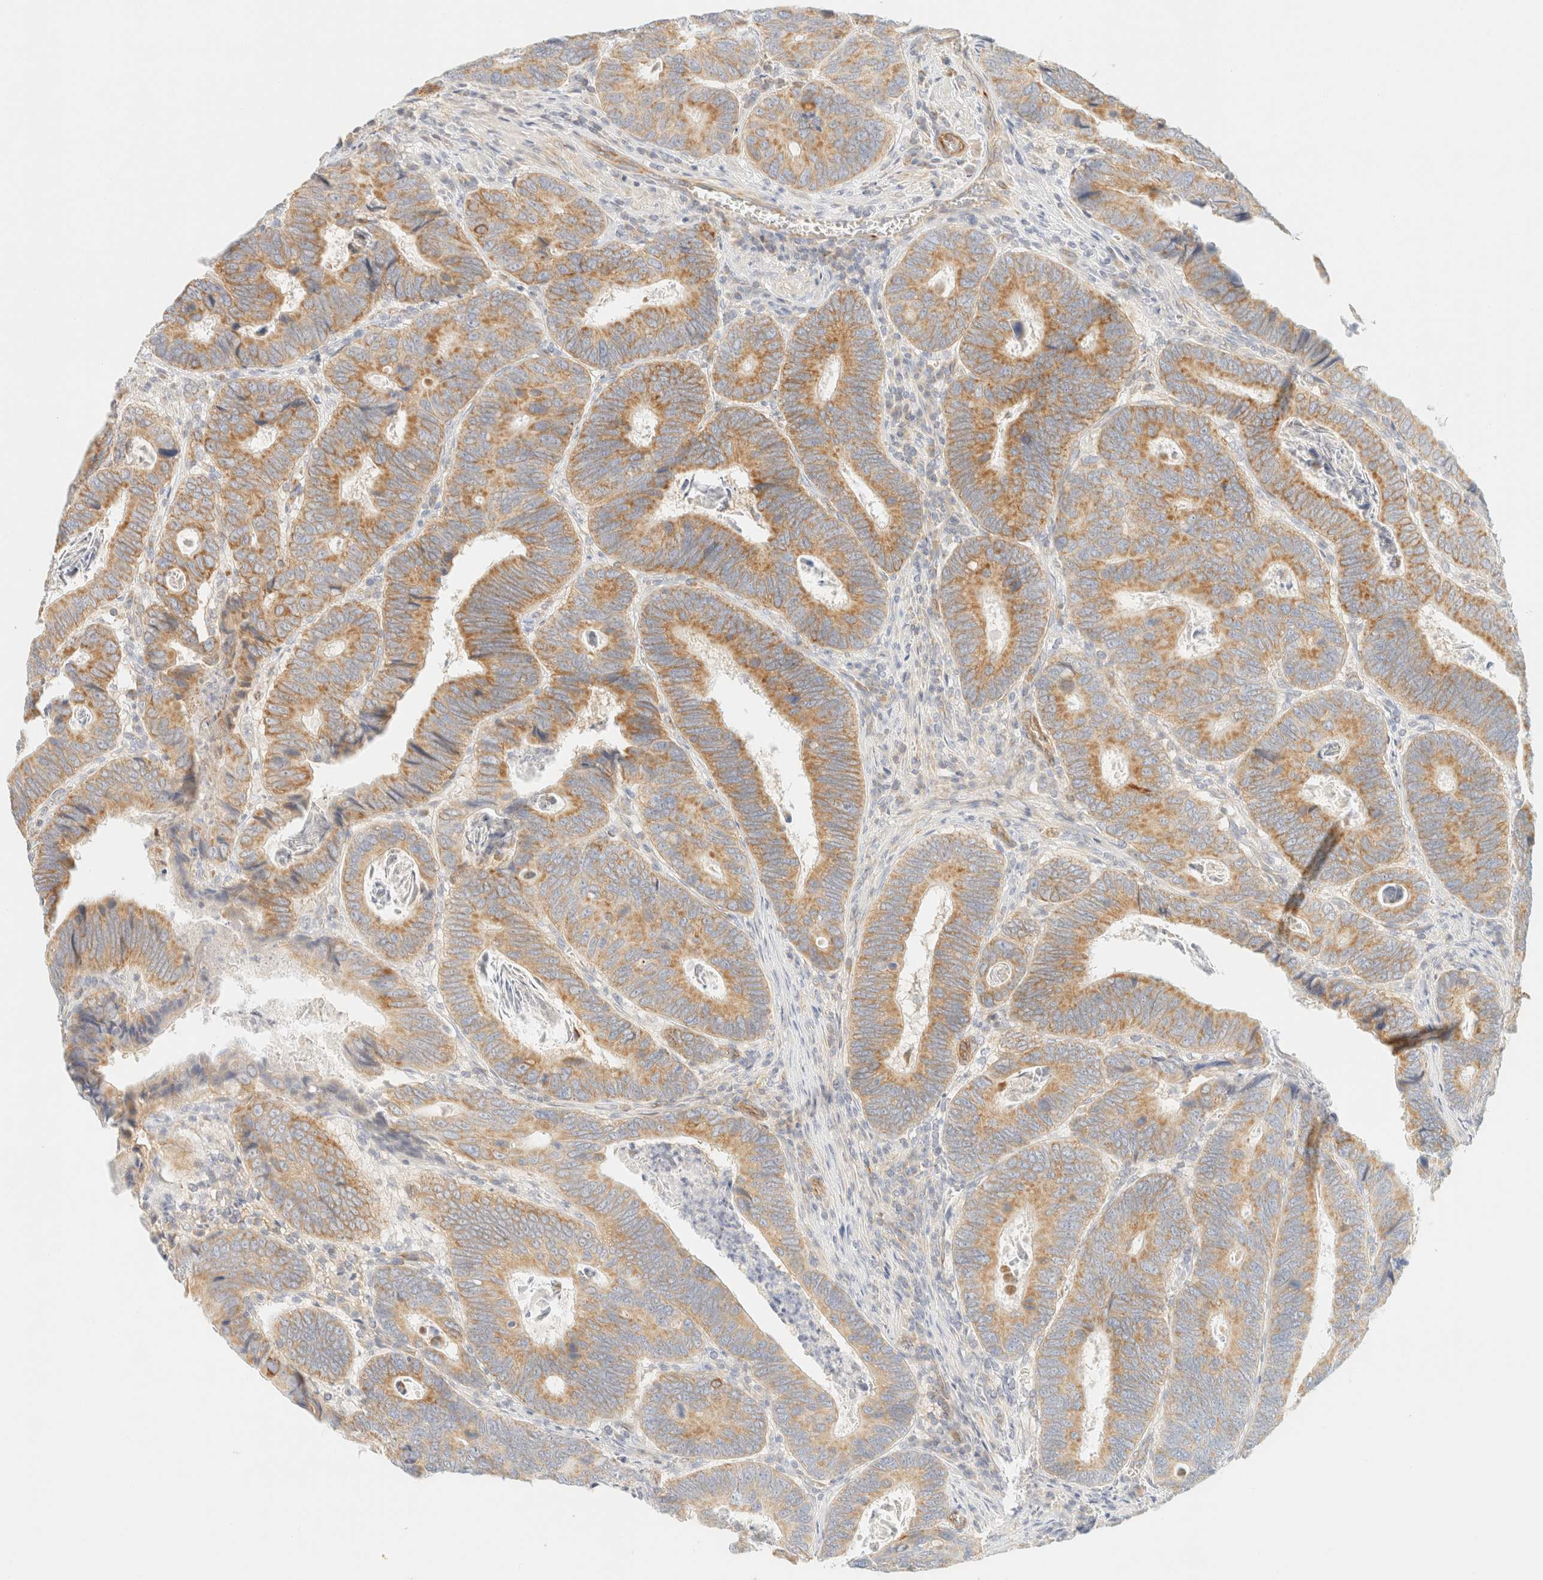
{"staining": {"intensity": "moderate", "quantity": ">75%", "location": "cytoplasmic/membranous"}, "tissue": "colorectal cancer", "cell_type": "Tumor cells", "image_type": "cancer", "snomed": [{"axis": "morphology", "description": "Adenocarcinoma, NOS"}, {"axis": "topography", "description": "Colon"}], "caption": "Colorectal adenocarcinoma was stained to show a protein in brown. There is medium levels of moderate cytoplasmic/membranous staining in about >75% of tumor cells.", "gene": "MRM3", "patient": {"sex": "male", "age": 72}}